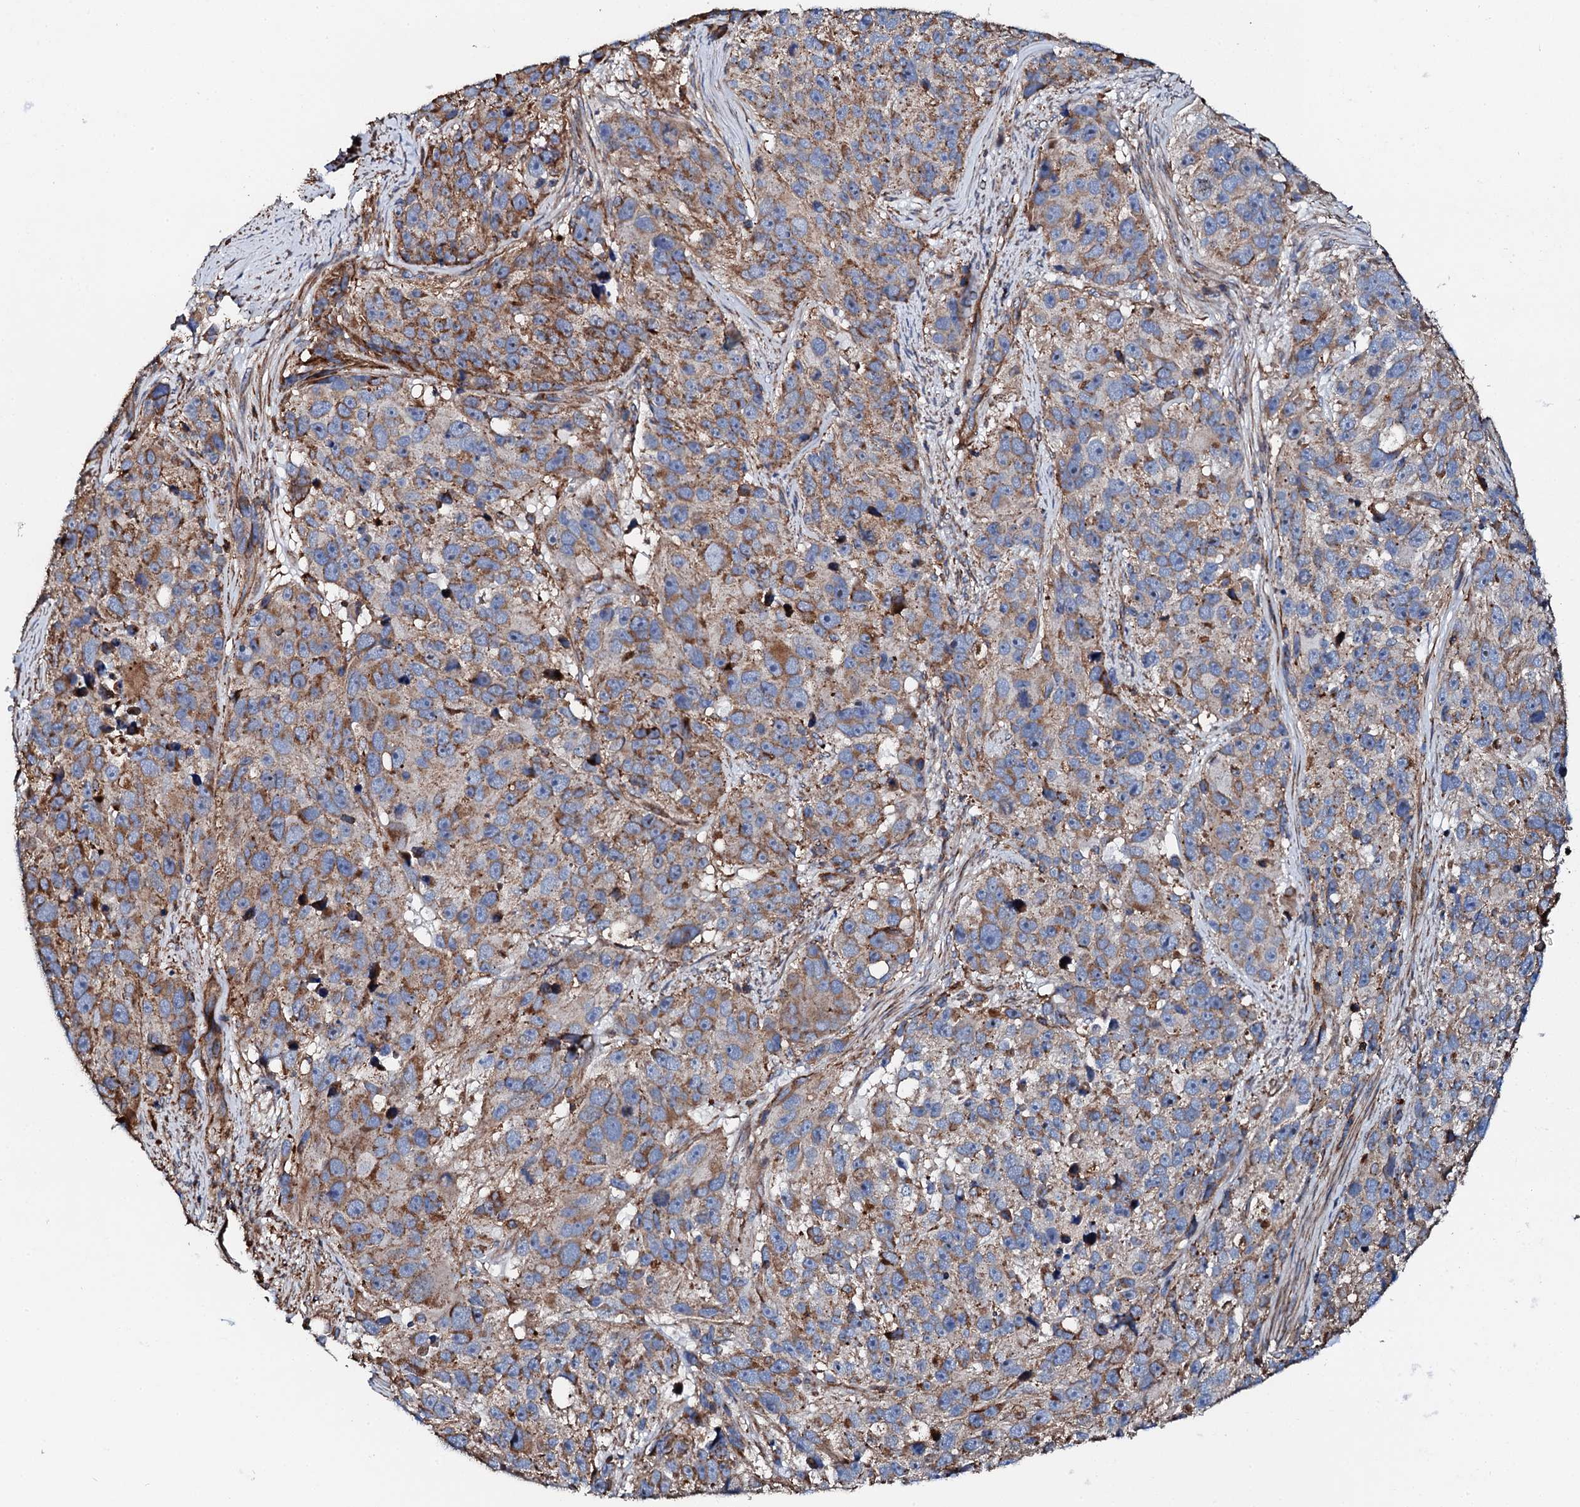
{"staining": {"intensity": "moderate", "quantity": ">75%", "location": "cytoplasmic/membranous"}, "tissue": "melanoma", "cell_type": "Tumor cells", "image_type": "cancer", "snomed": [{"axis": "morphology", "description": "Malignant melanoma, NOS"}, {"axis": "topography", "description": "Skin"}], "caption": "High-power microscopy captured an immunohistochemistry histopathology image of melanoma, revealing moderate cytoplasmic/membranous positivity in approximately >75% of tumor cells.", "gene": "INTS10", "patient": {"sex": "male", "age": 84}}